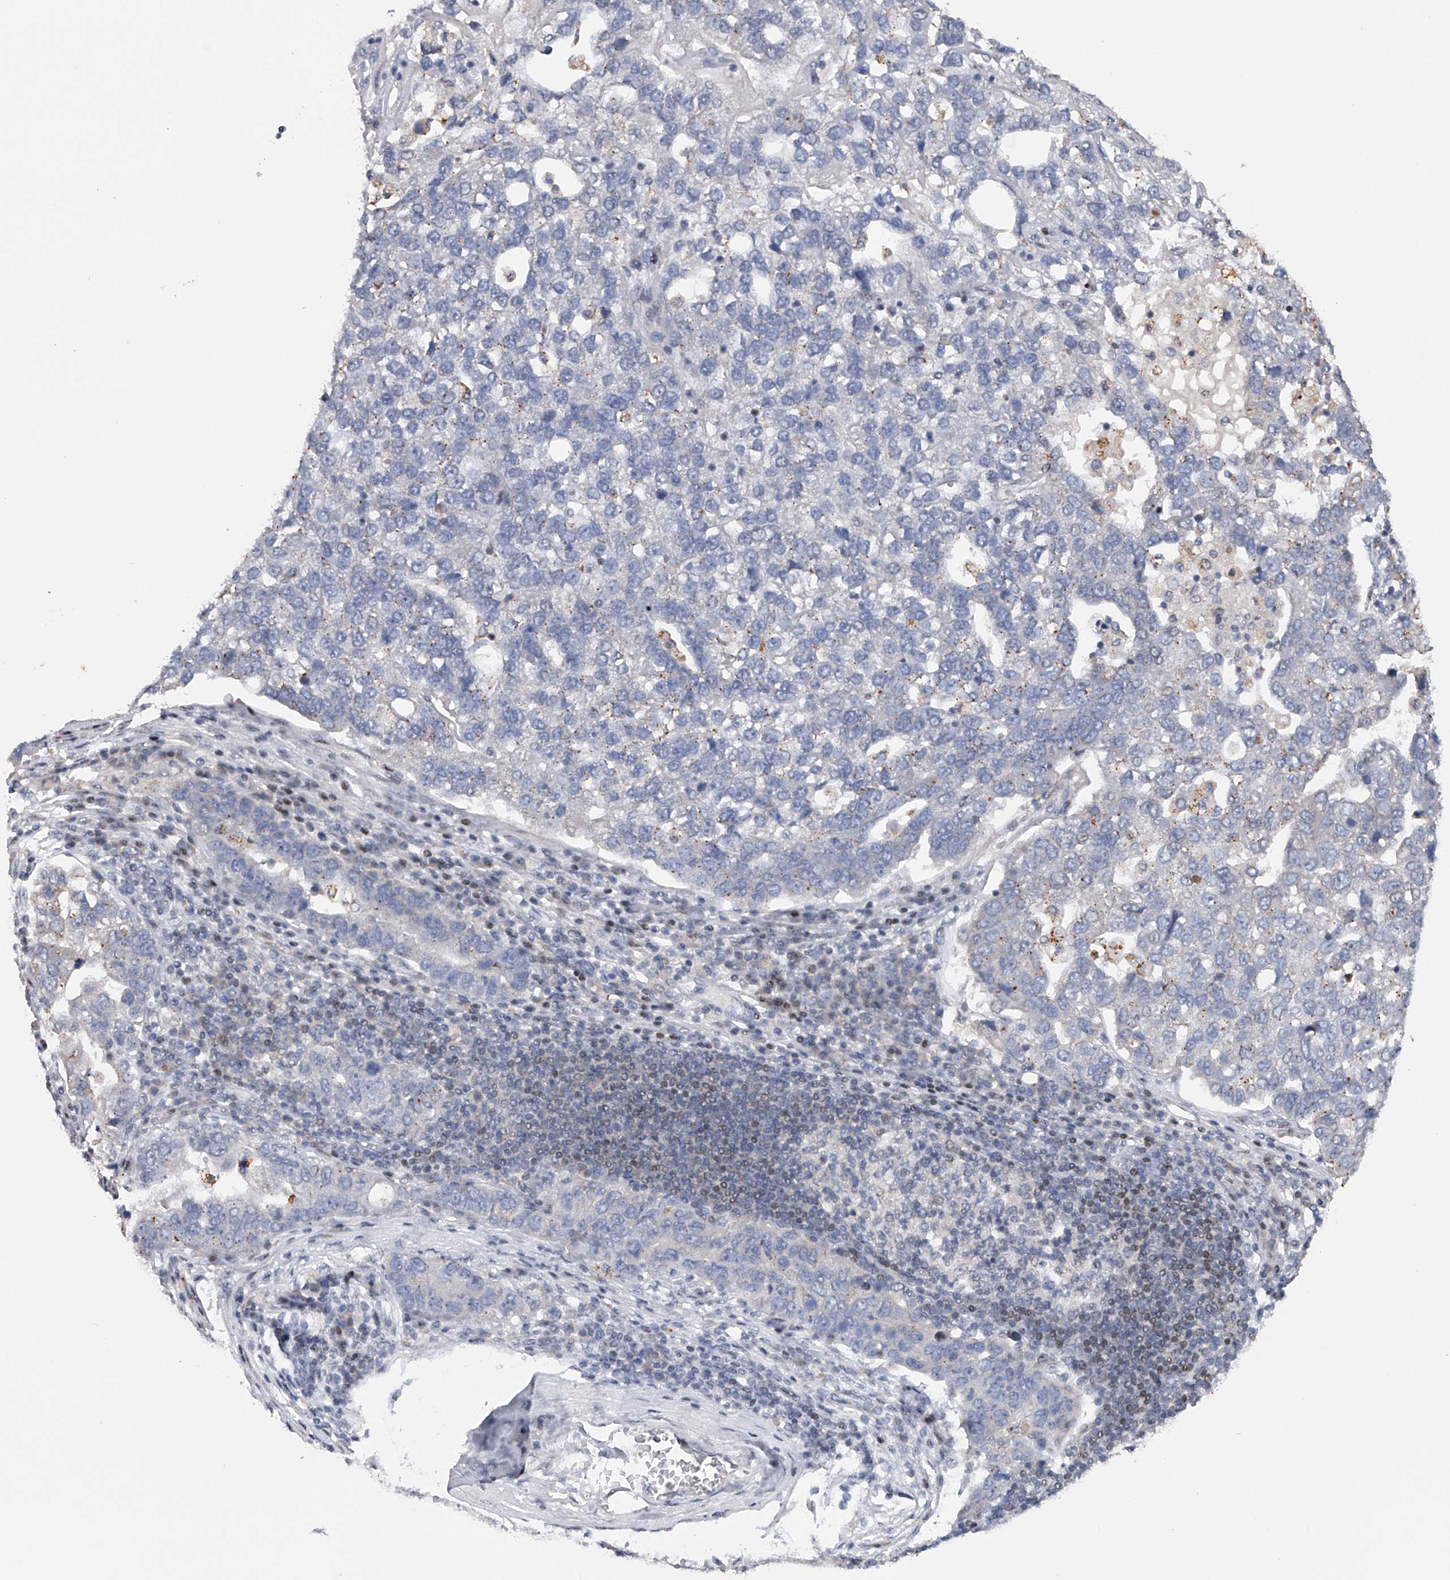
{"staining": {"intensity": "negative", "quantity": "none", "location": "none"}, "tissue": "pancreatic cancer", "cell_type": "Tumor cells", "image_type": "cancer", "snomed": [{"axis": "morphology", "description": "Adenocarcinoma, NOS"}, {"axis": "topography", "description": "Pancreas"}], "caption": "This is an immunohistochemistry histopathology image of adenocarcinoma (pancreatic). There is no staining in tumor cells.", "gene": "RWDD2A", "patient": {"sex": "female", "age": 61}}